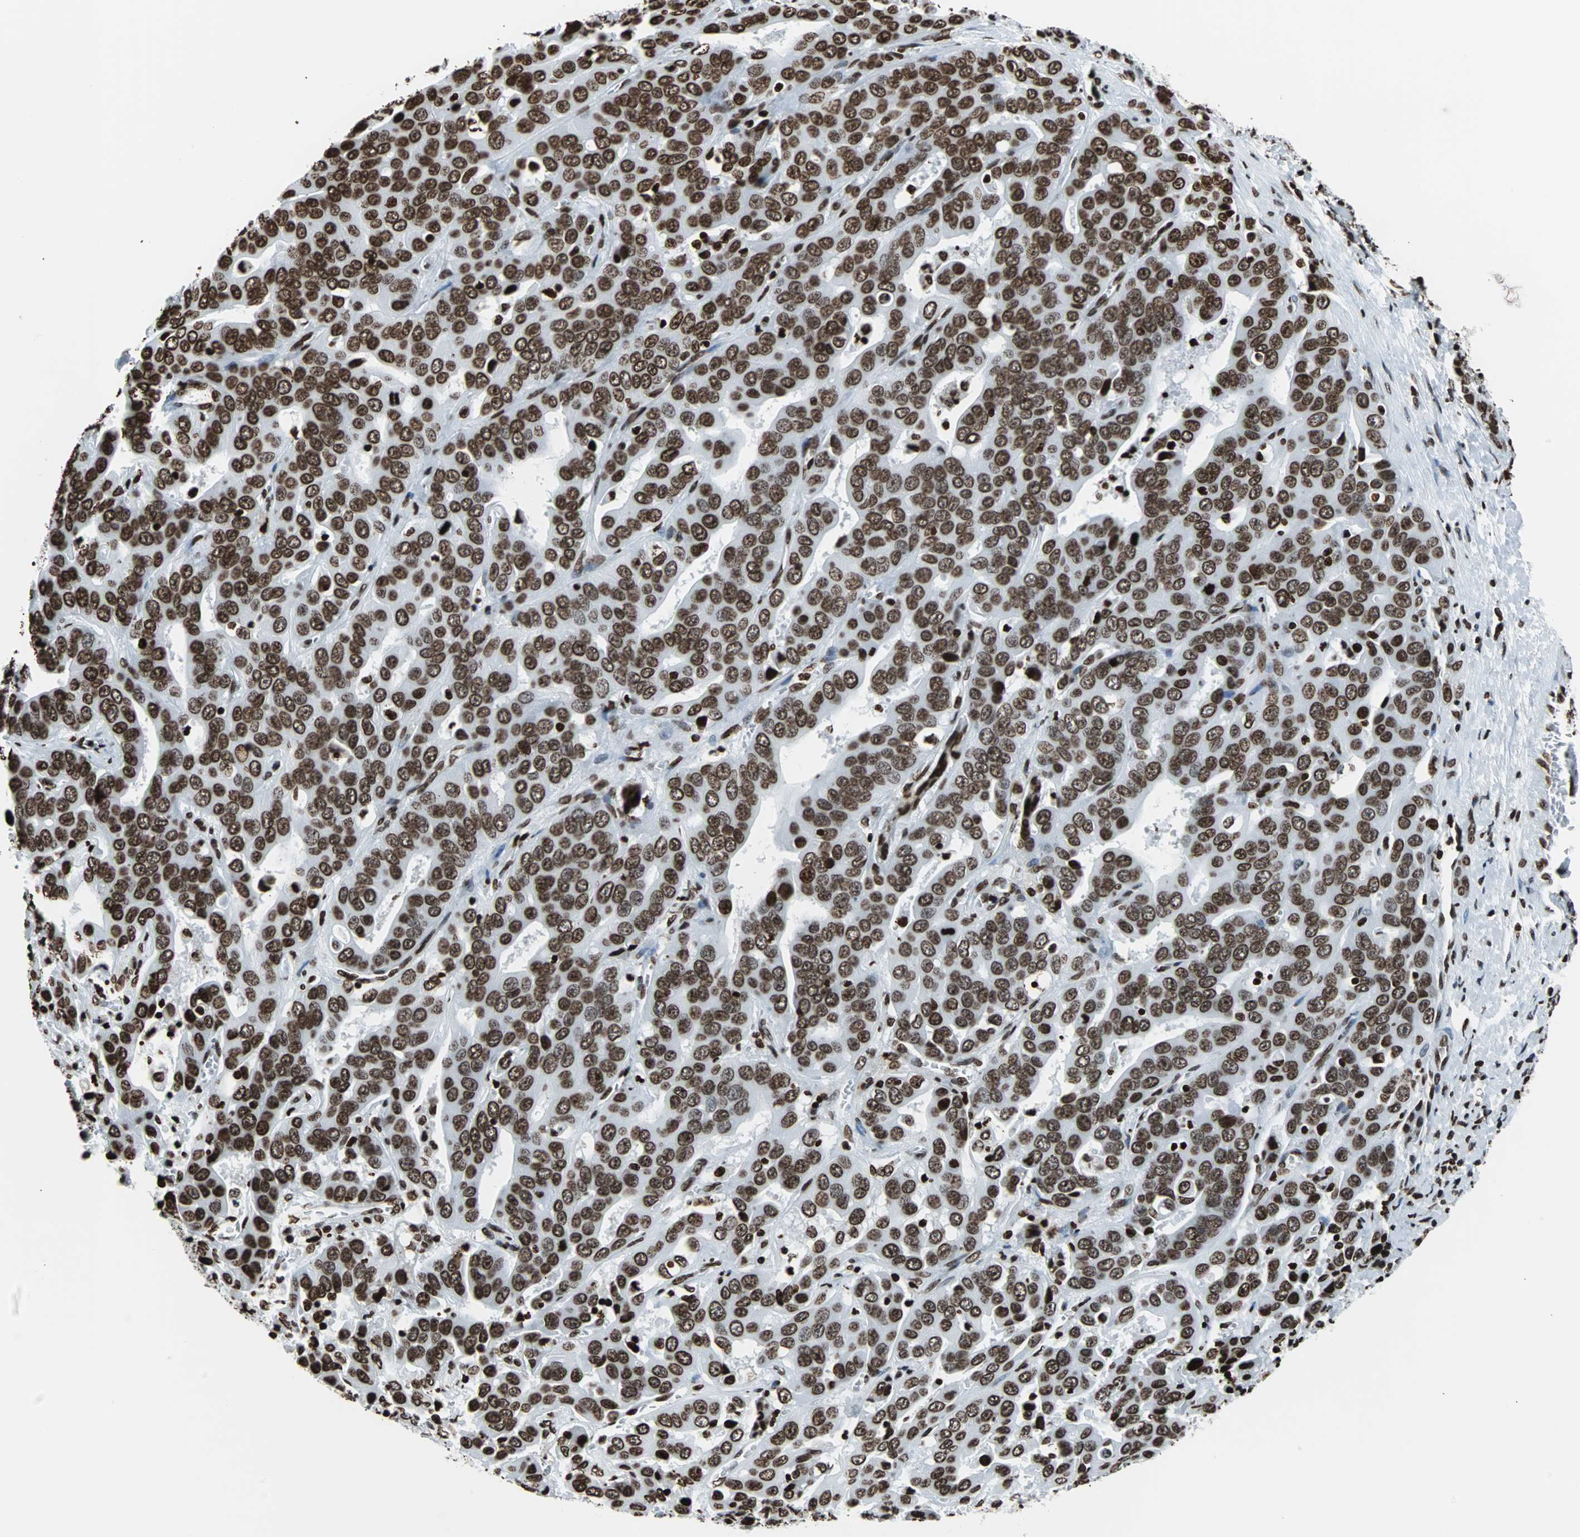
{"staining": {"intensity": "strong", "quantity": ">75%", "location": "nuclear"}, "tissue": "liver cancer", "cell_type": "Tumor cells", "image_type": "cancer", "snomed": [{"axis": "morphology", "description": "Cholangiocarcinoma"}, {"axis": "topography", "description": "Liver"}], "caption": "DAB (3,3'-diaminobenzidine) immunohistochemical staining of human liver cancer (cholangiocarcinoma) shows strong nuclear protein positivity in about >75% of tumor cells.", "gene": "H2BC18", "patient": {"sex": "female", "age": 52}}